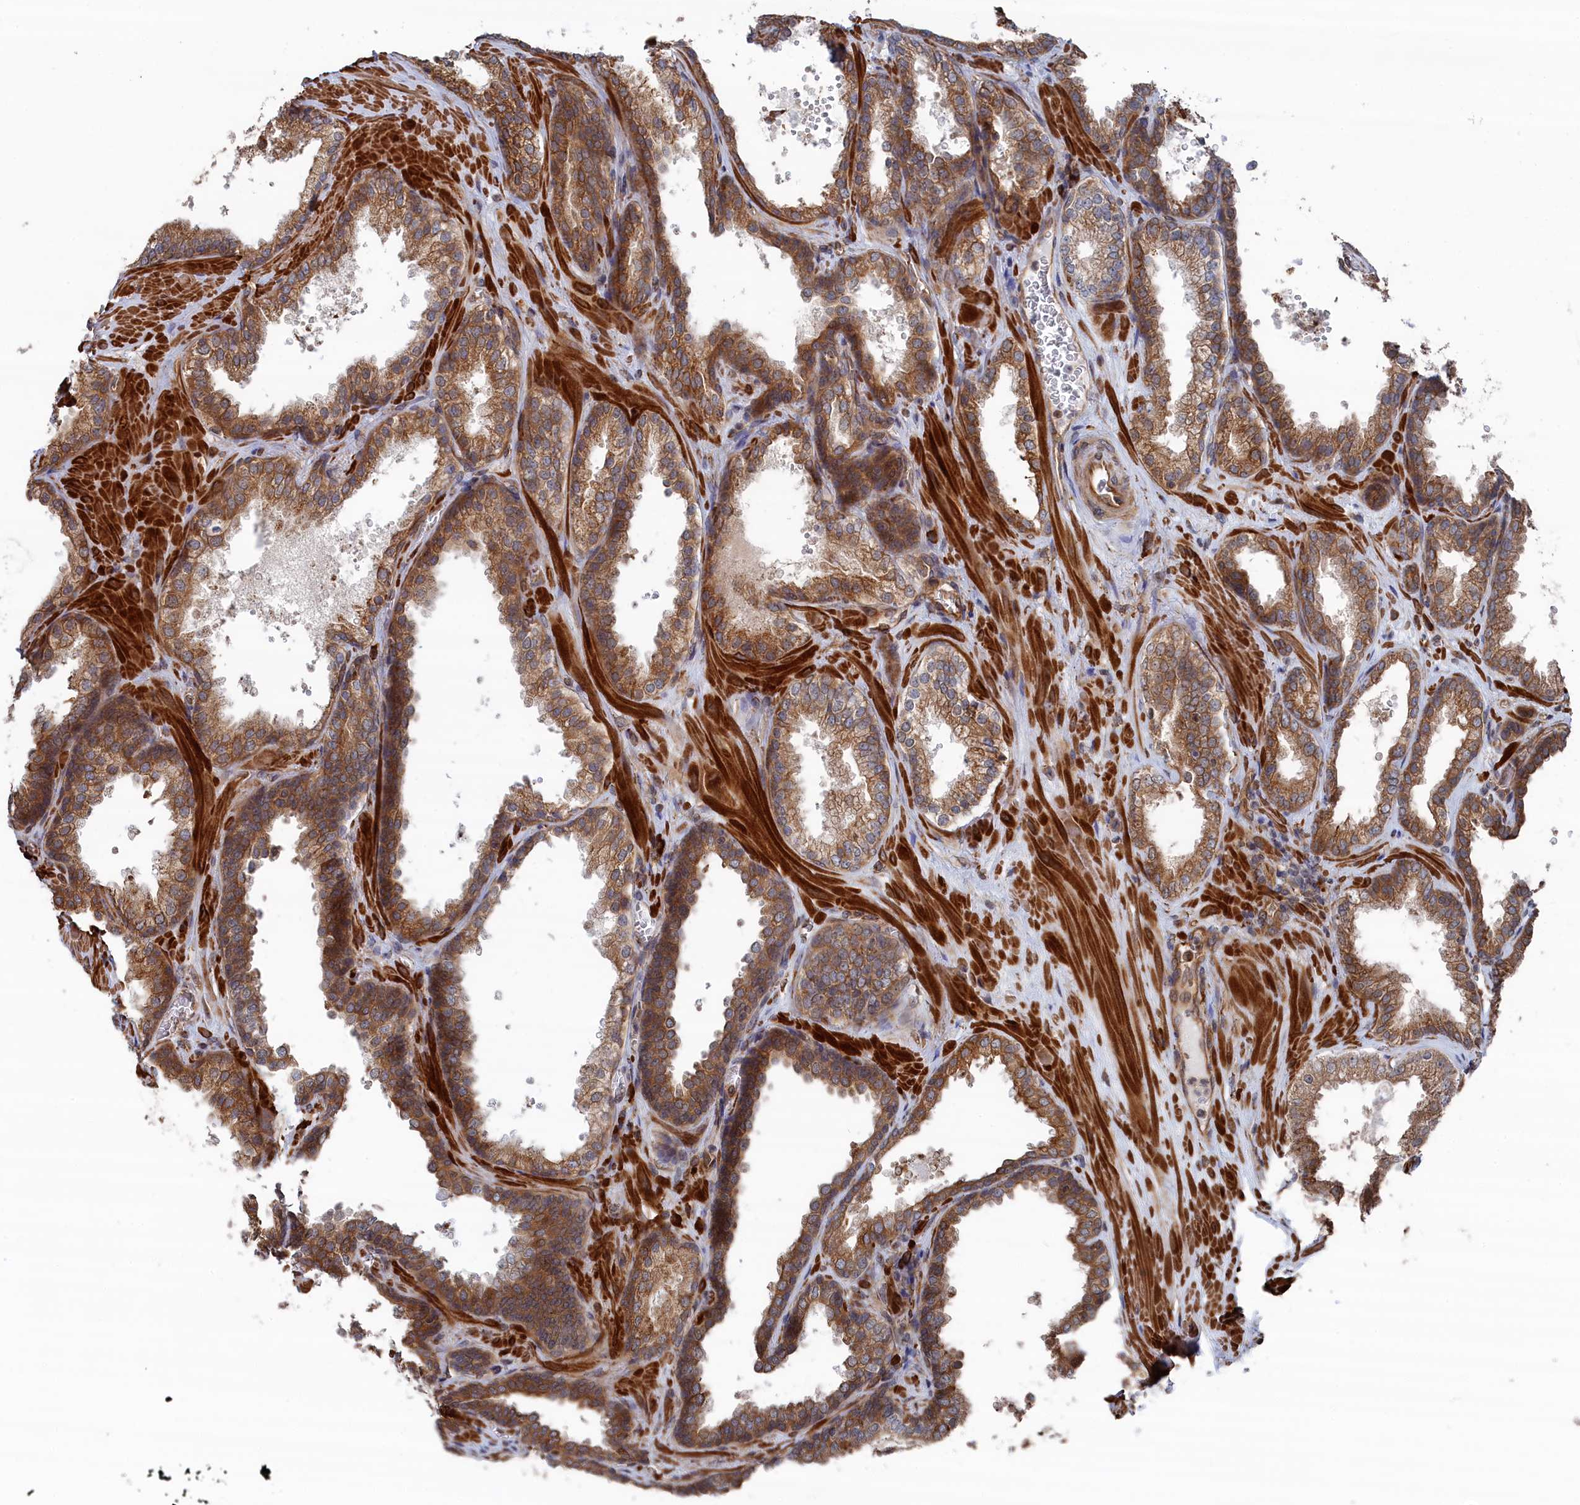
{"staining": {"intensity": "moderate", "quantity": ">75%", "location": "cytoplasmic/membranous"}, "tissue": "prostate cancer", "cell_type": "Tumor cells", "image_type": "cancer", "snomed": [{"axis": "morphology", "description": "Adenocarcinoma, High grade"}, {"axis": "topography", "description": "Prostate"}], "caption": "A photomicrograph showing moderate cytoplasmic/membranous staining in approximately >75% of tumor cells in prostate cancer (high-grade adenocarcinoma), as visualized by brown immunohistochemical staining.", "gene": "BPIFB6", "patient": {"sex": "male", "age": 63}}